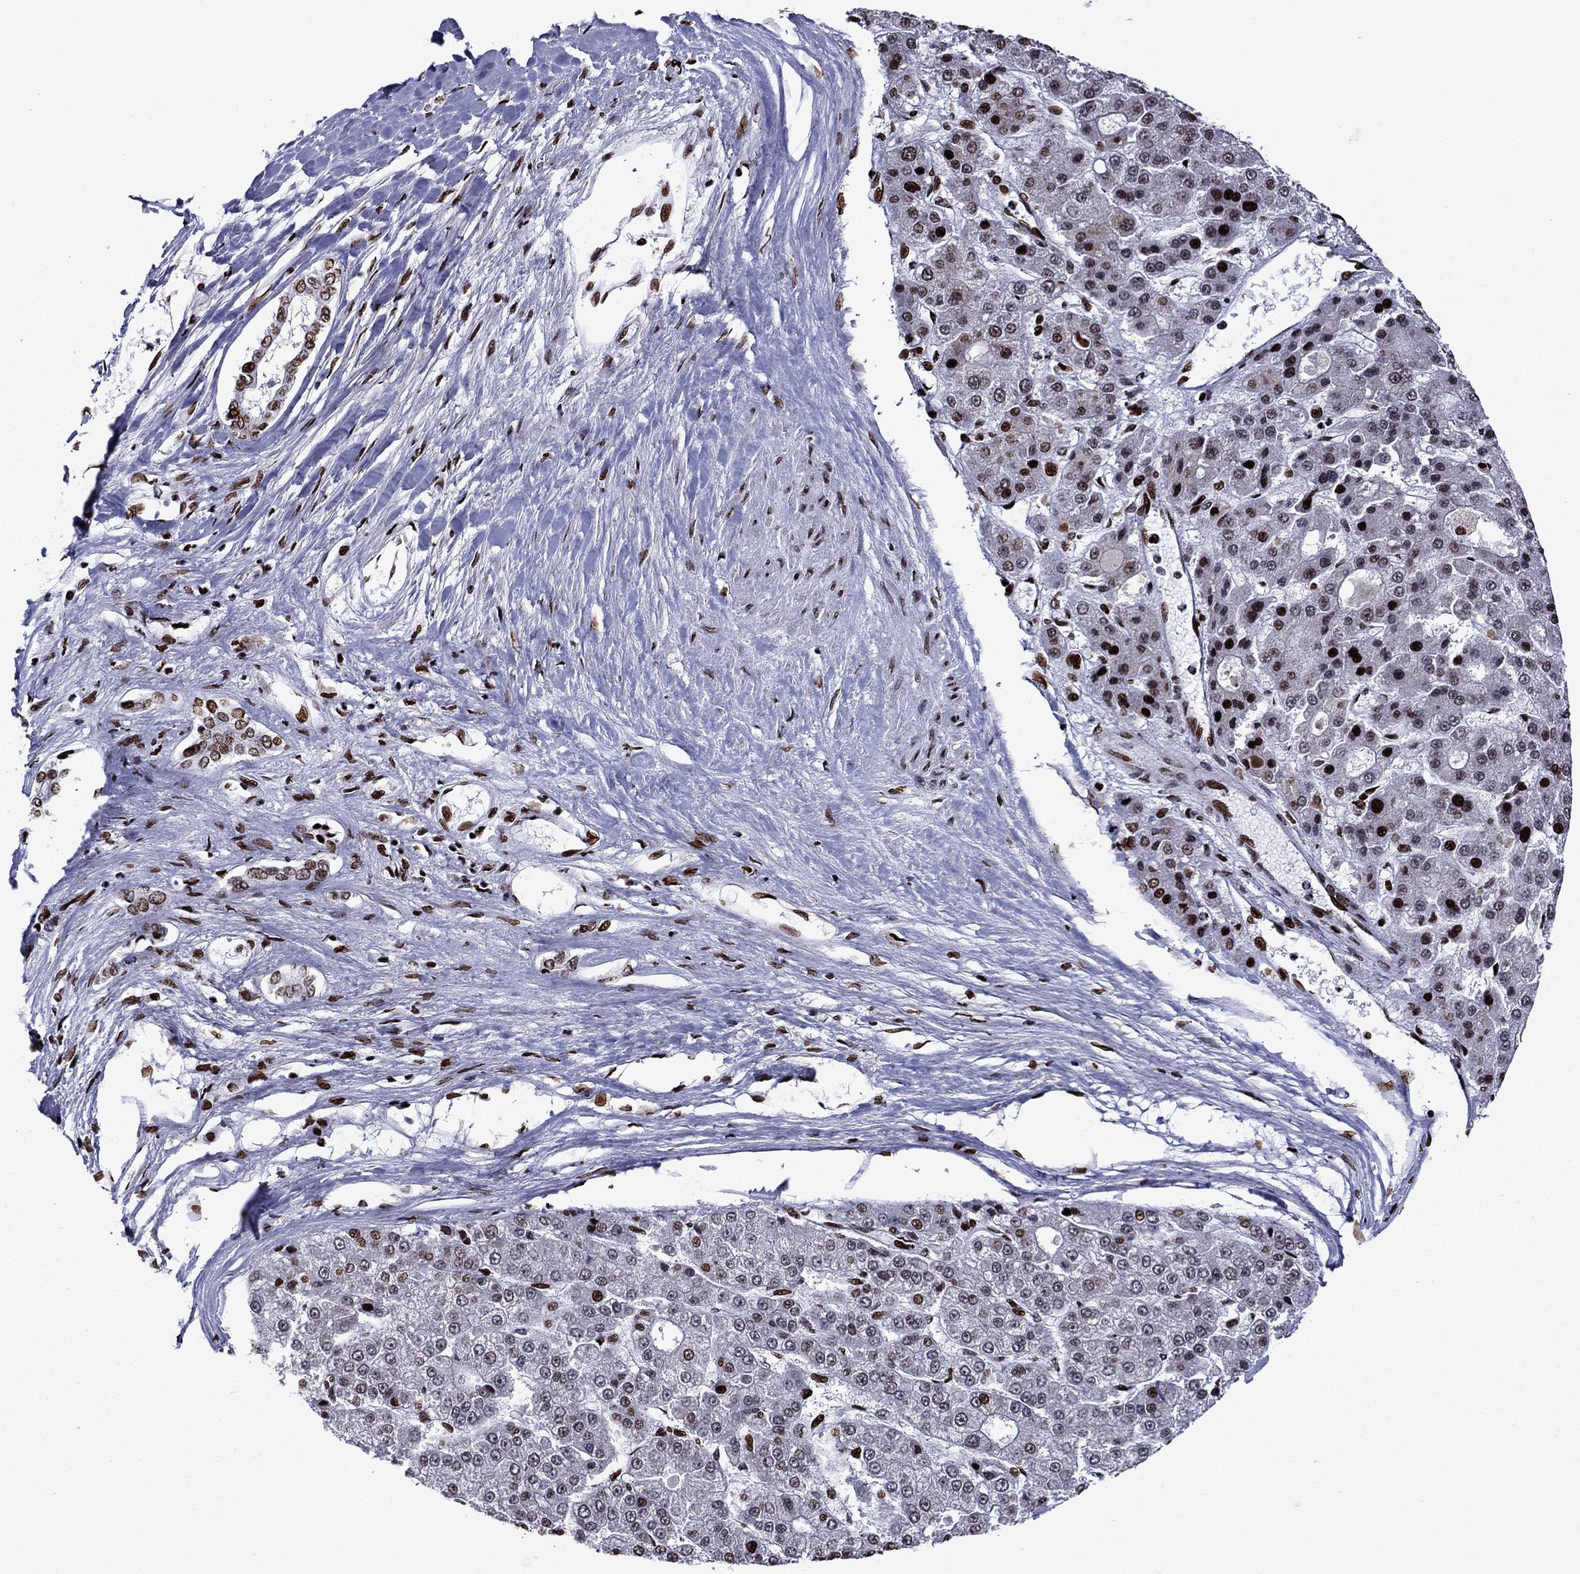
{"staining": {"intensity": "moderate", "quantity": "25%-75%", "location": "nuclear"}, "tissue": "liver cancer", "cell_type": "Tumor cells", "image_type": "cancer", "snomed": [{"axis": "morphology", "description": "Carcinoma, Hepatocellular, NOS"}, {"axis": "topography", "description": "Liver"}], "caption": "Liver hepatocellular carcinoma stained with a protein marker exhibits moderate staining in tumor cells.", "gene": "LIMK1", "patient": {"sex": "male", "age": 70}}